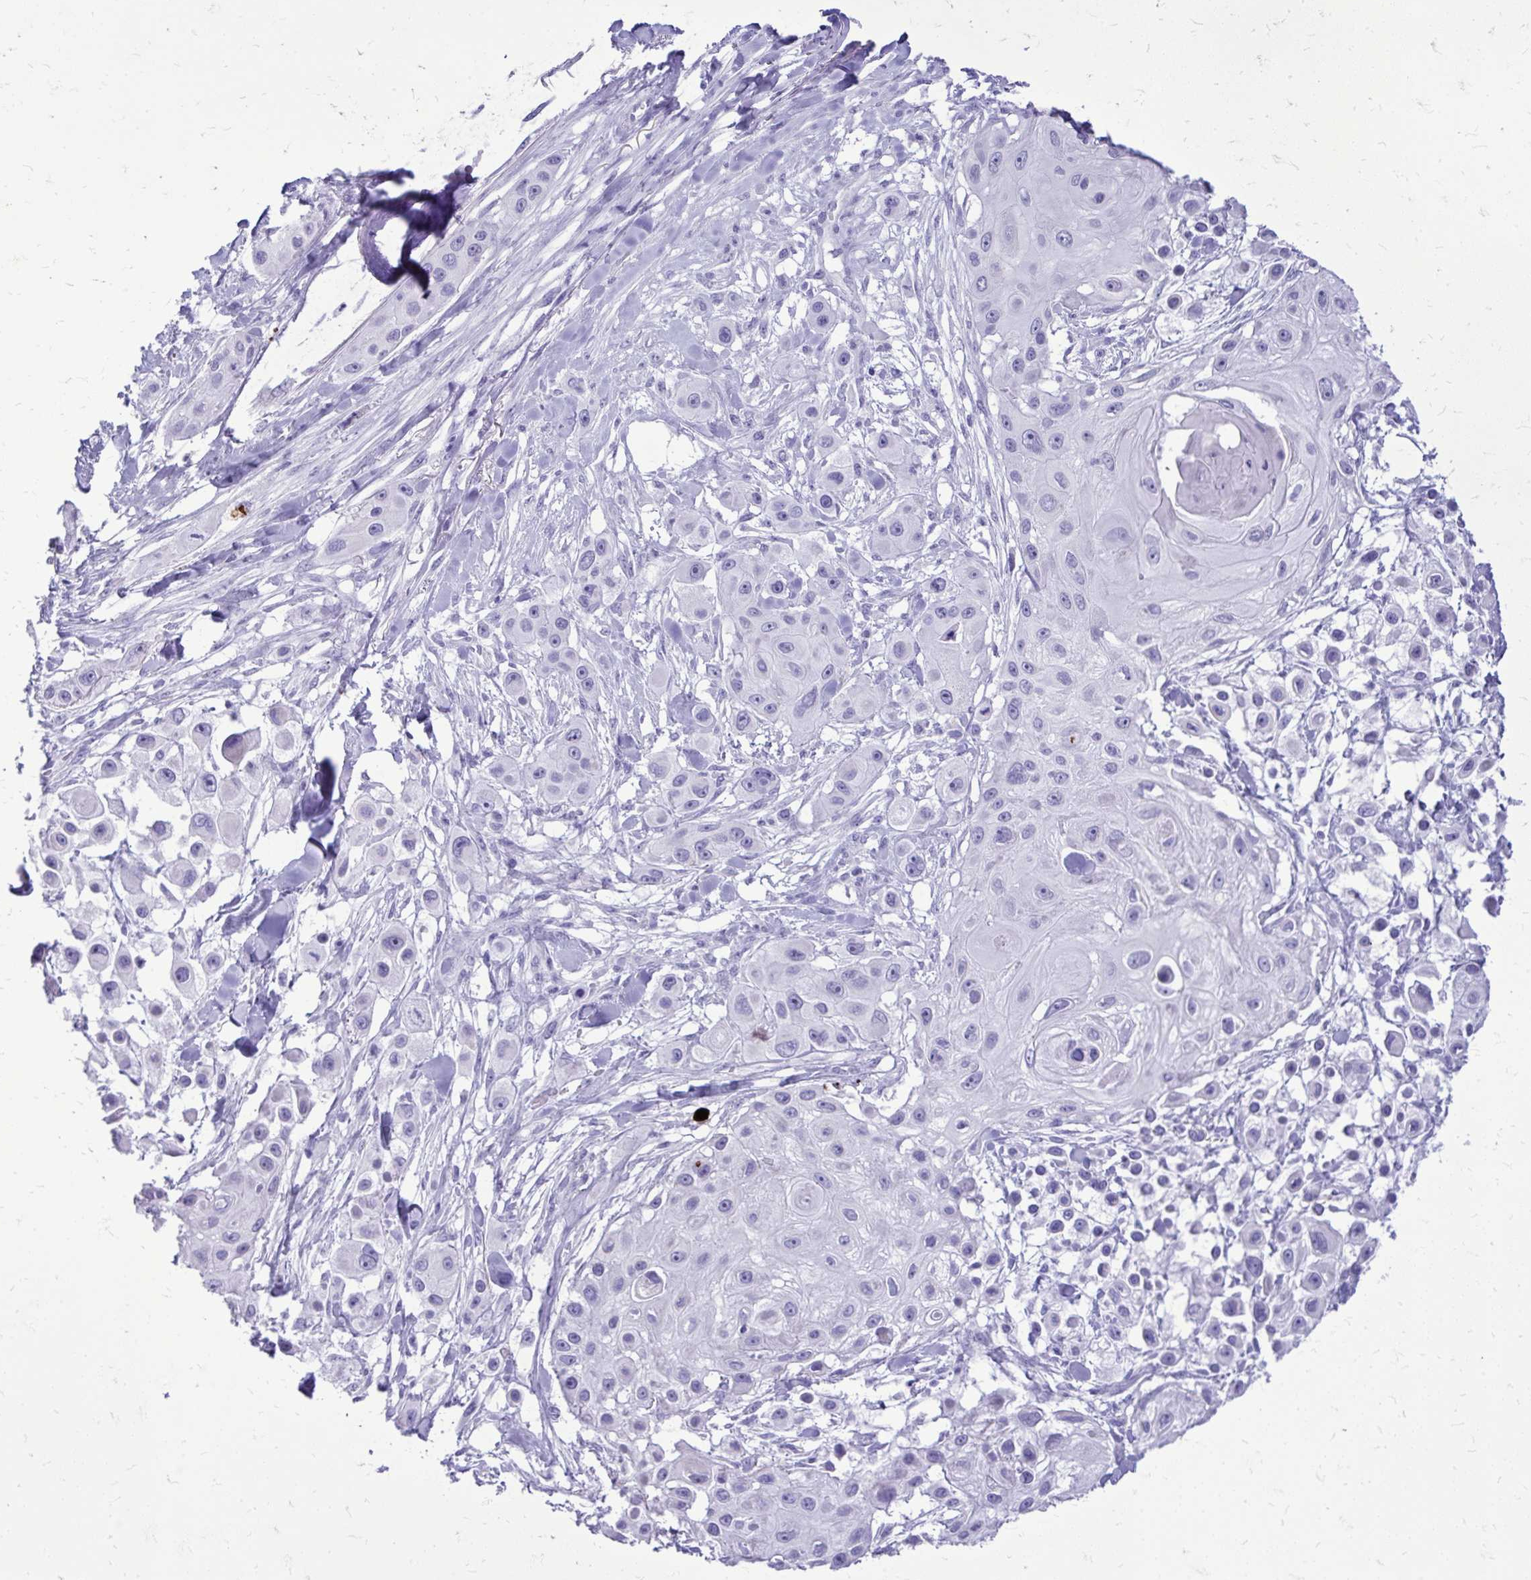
{"staining": {"intensity": "negative", "quantity": "none", "location": "none"}, "tissue": "skin cancer", "cell_type": "Tumor cells", "image_type": "cancer", "snomed": [{"axis": "morphology", "description": "Squamous cell carcinoma, NOS"}, {"axis": "topography", "description": "Skin"}], "caption": "Immunohistochemical staining of skin squamous cell carcinoma shows no significant expression in tumor cells. (DAB (3,3'-diaminobenzidine) IHC with hematoxylin counter stain).", "gene": "BCL6B", "patient": {"sex": "male", "age": 63}}